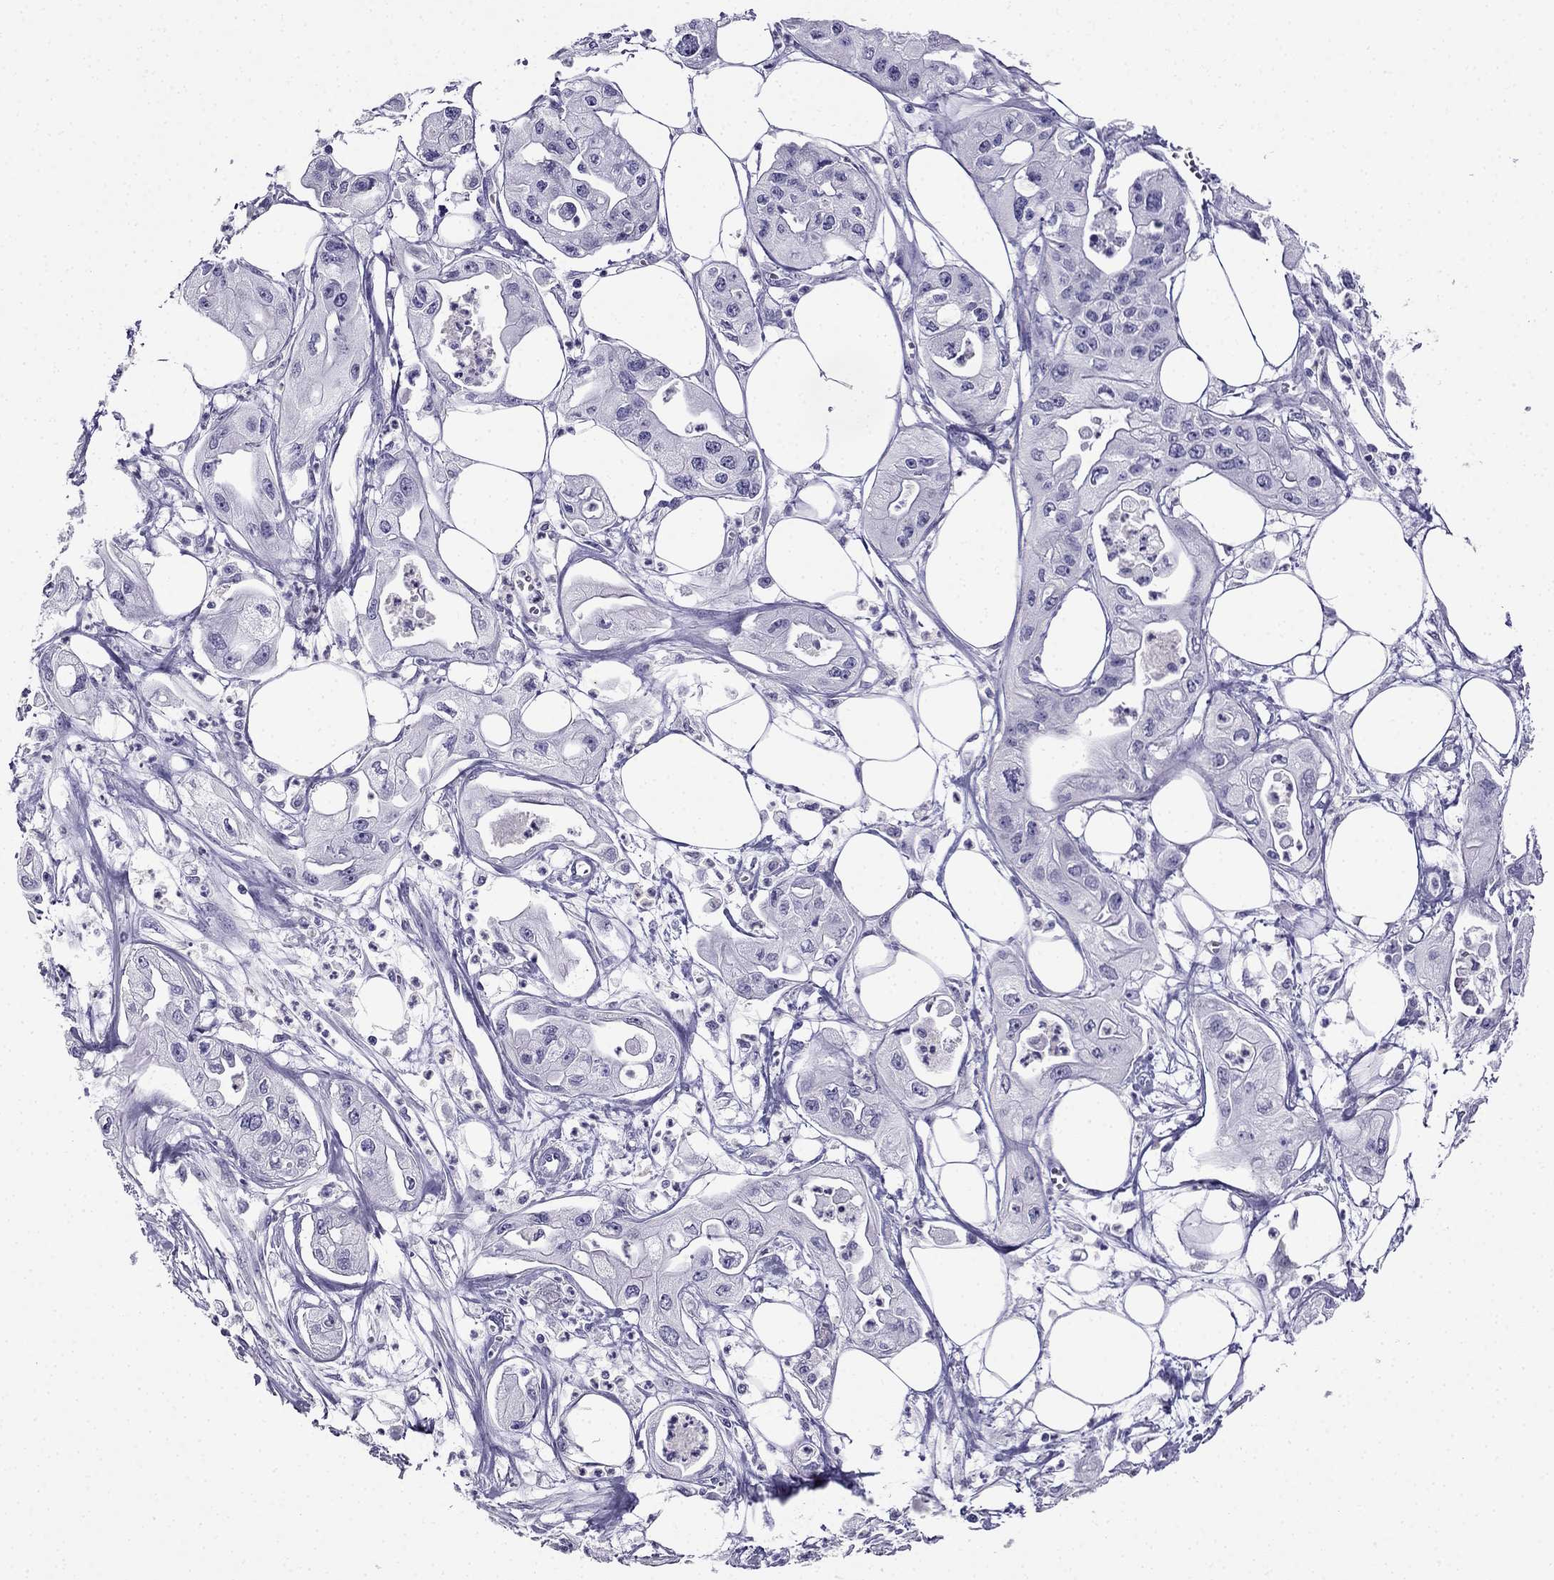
{"staining": {"intensity": "negative", "quantity": "none", "location": "none"}, "tissue": "pancreatic cancer", "cell_type": "Tumor cells", "image_type": "cancer", "snomed": [{"axis": "morphology", "description": "Adenocarcinoma, NOS"}, {"axis": "topography", "description": "Pancreas"}], "caption": "IHC photomicrograph of neoplastic tissue: human pancreatic cancer stained with DAB reveals no significant protein staining in tumor cells.", "gene": "CDHR4", "patient": {"sex": "male", "age": 70}}